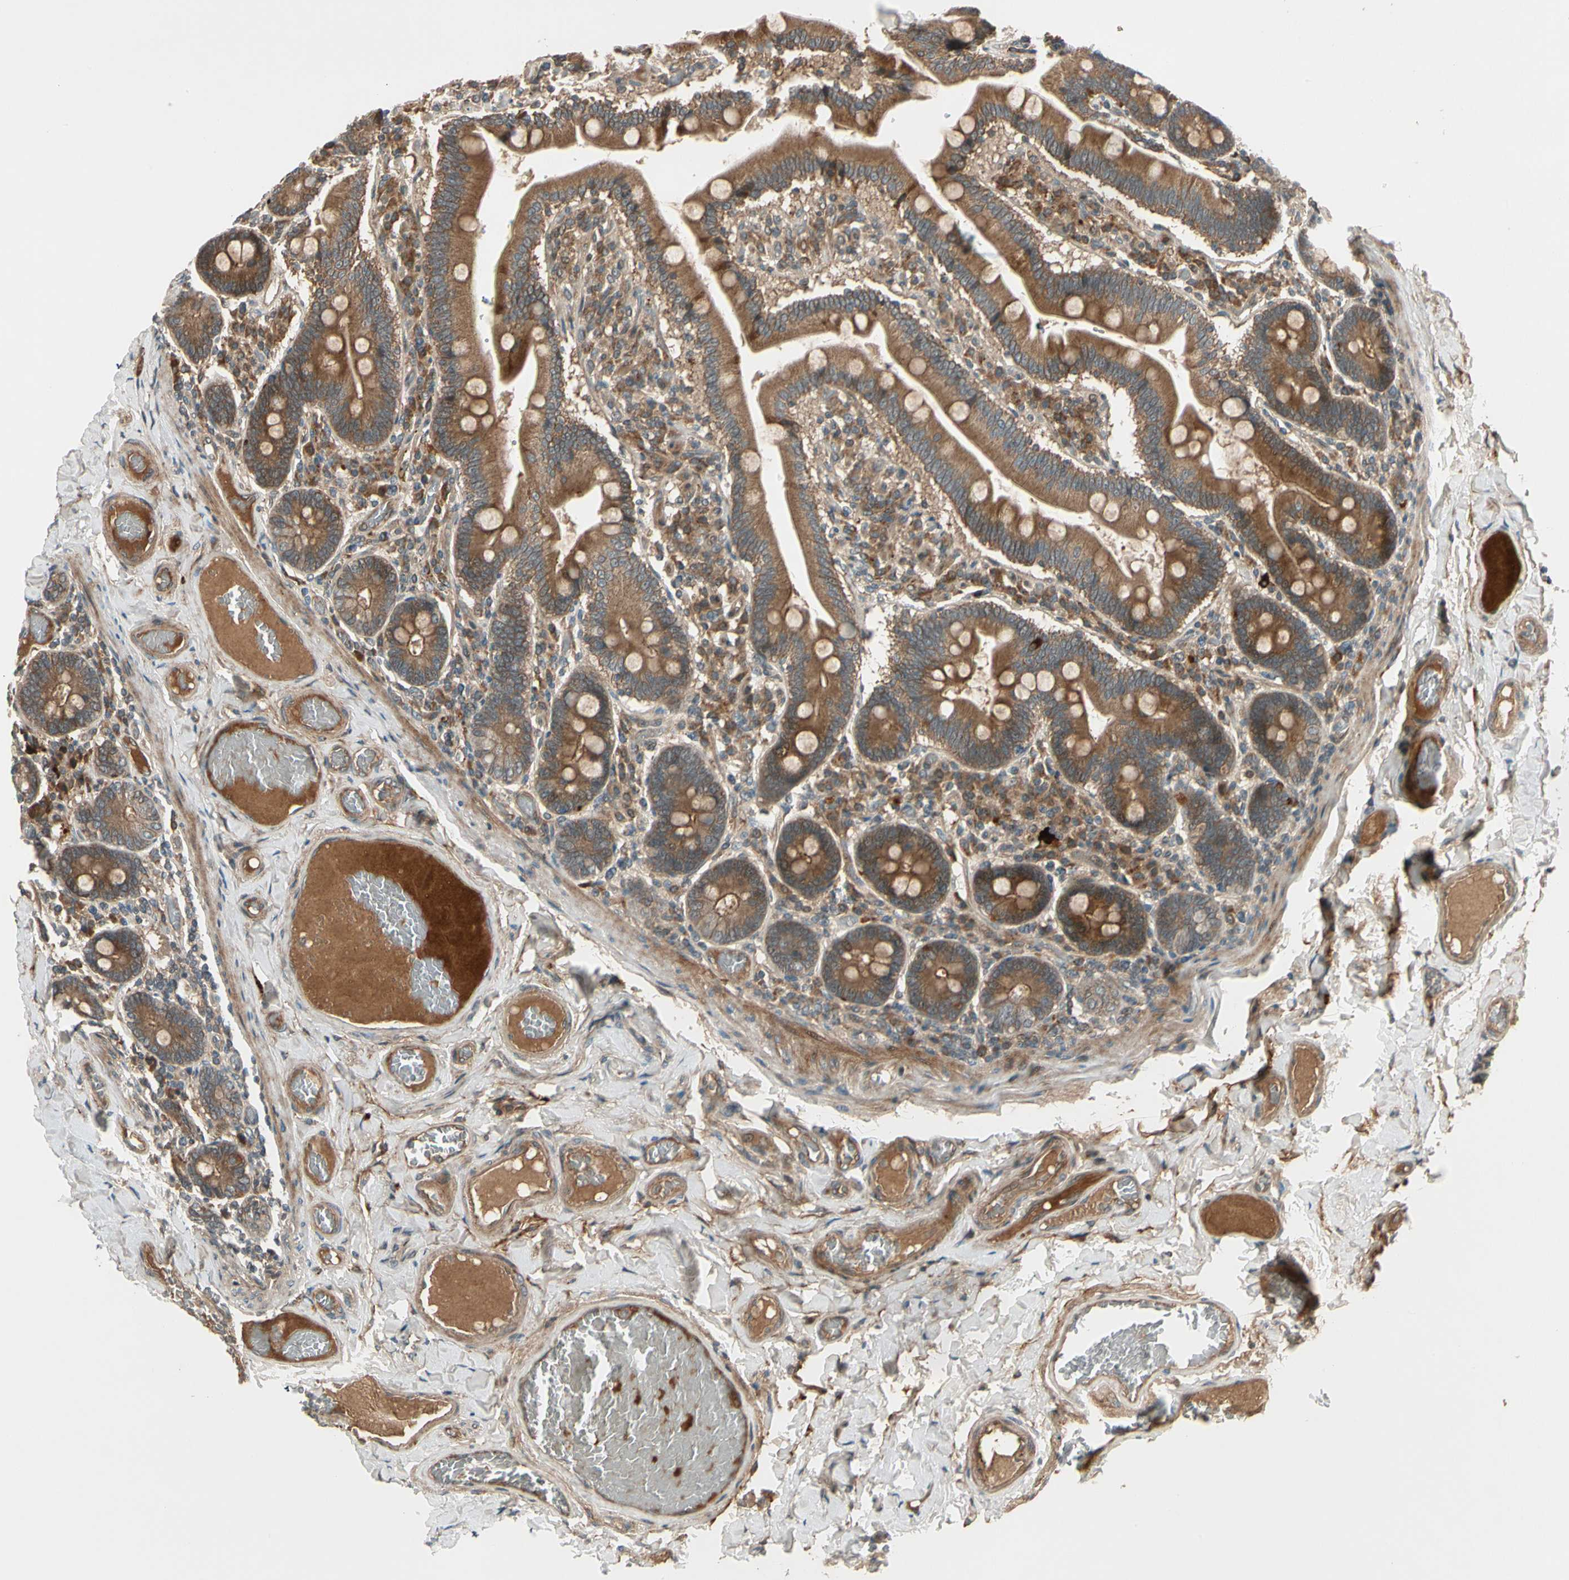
{"staining": {"intensity": "strong", "quantity": ">75%", "location": "cytoplasmic/membranous"}, "tissue": "duodenum", "cell_type": "Glandular cells", "image_type": "normal", "snomed": [{"axis": "morphology", "description": "Normal tissue, NOS"}, {"axis": "topography", "description": "Duodenum"}], "caption": "The histopathology image demonstrates a brown stain indicating the presence of a protein in the cytoplasmic/membranous of glandular cells in duodenum.", "gene": "ACVR1C", "patient": {"sex": "male", "age": 66}}